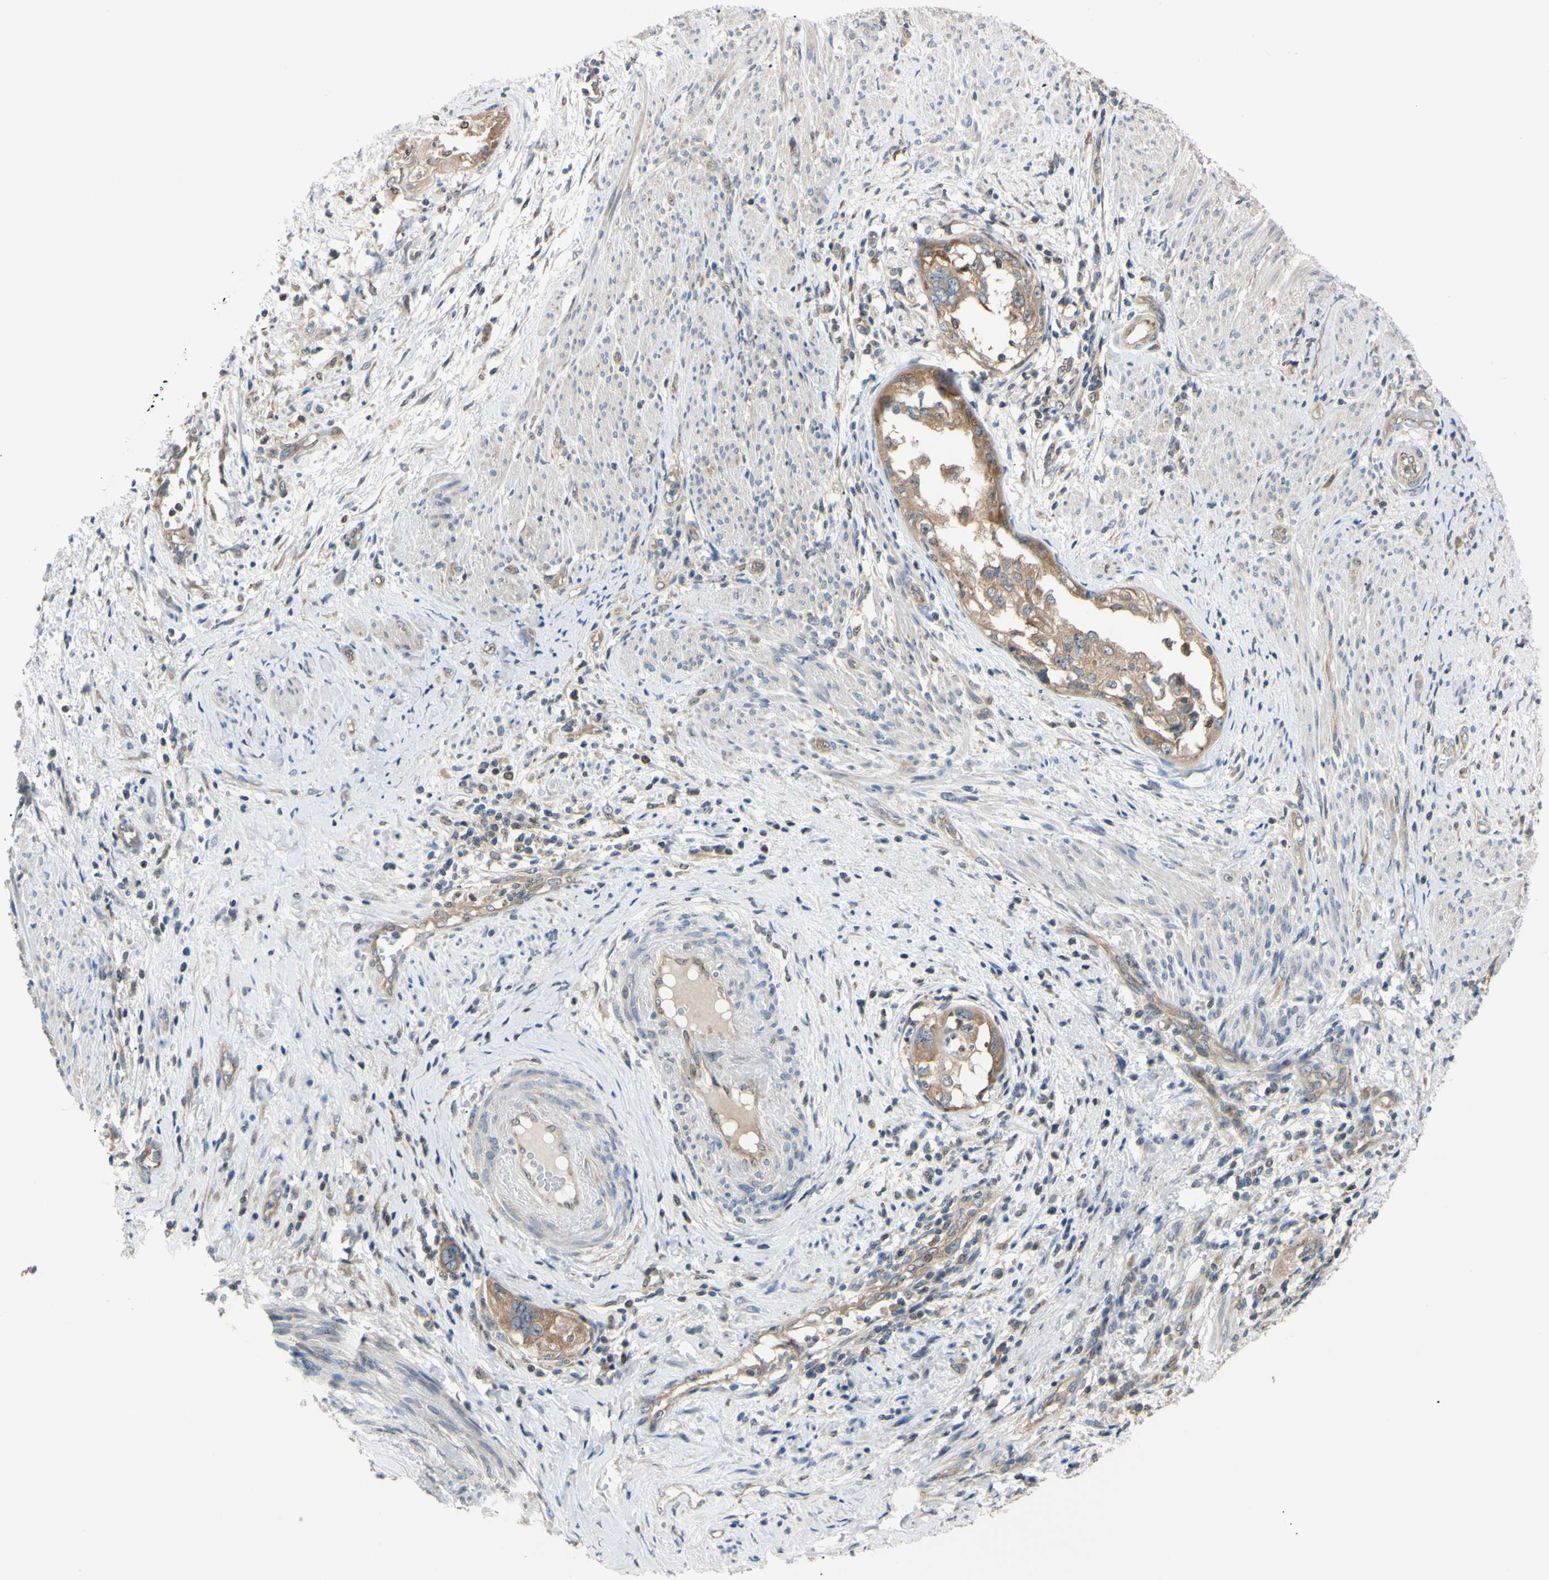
{"staining": {"intensity": "weak", "quantity": ">75%", "location": "cytoplasmic/membranous"}, "tissue": "endometrial cancer", "cell_type": "Tumor cells", "image_type": "cancer", "snomed": [{"axis": "morphology", "description": "Adenocarcinoma, NOS"}, {"axis": "topography", "description": "Endometrium"}], "caption": "Endometrial adenocarcinoma stained for a protein exhibits weak cytoplasmic/membranous positivity in tumor cells. The protein of interest is shown in brown color, while the nuclei are stained blue.", "gene": "RARS1", "patient": {"sex": "female", "age": 85}}